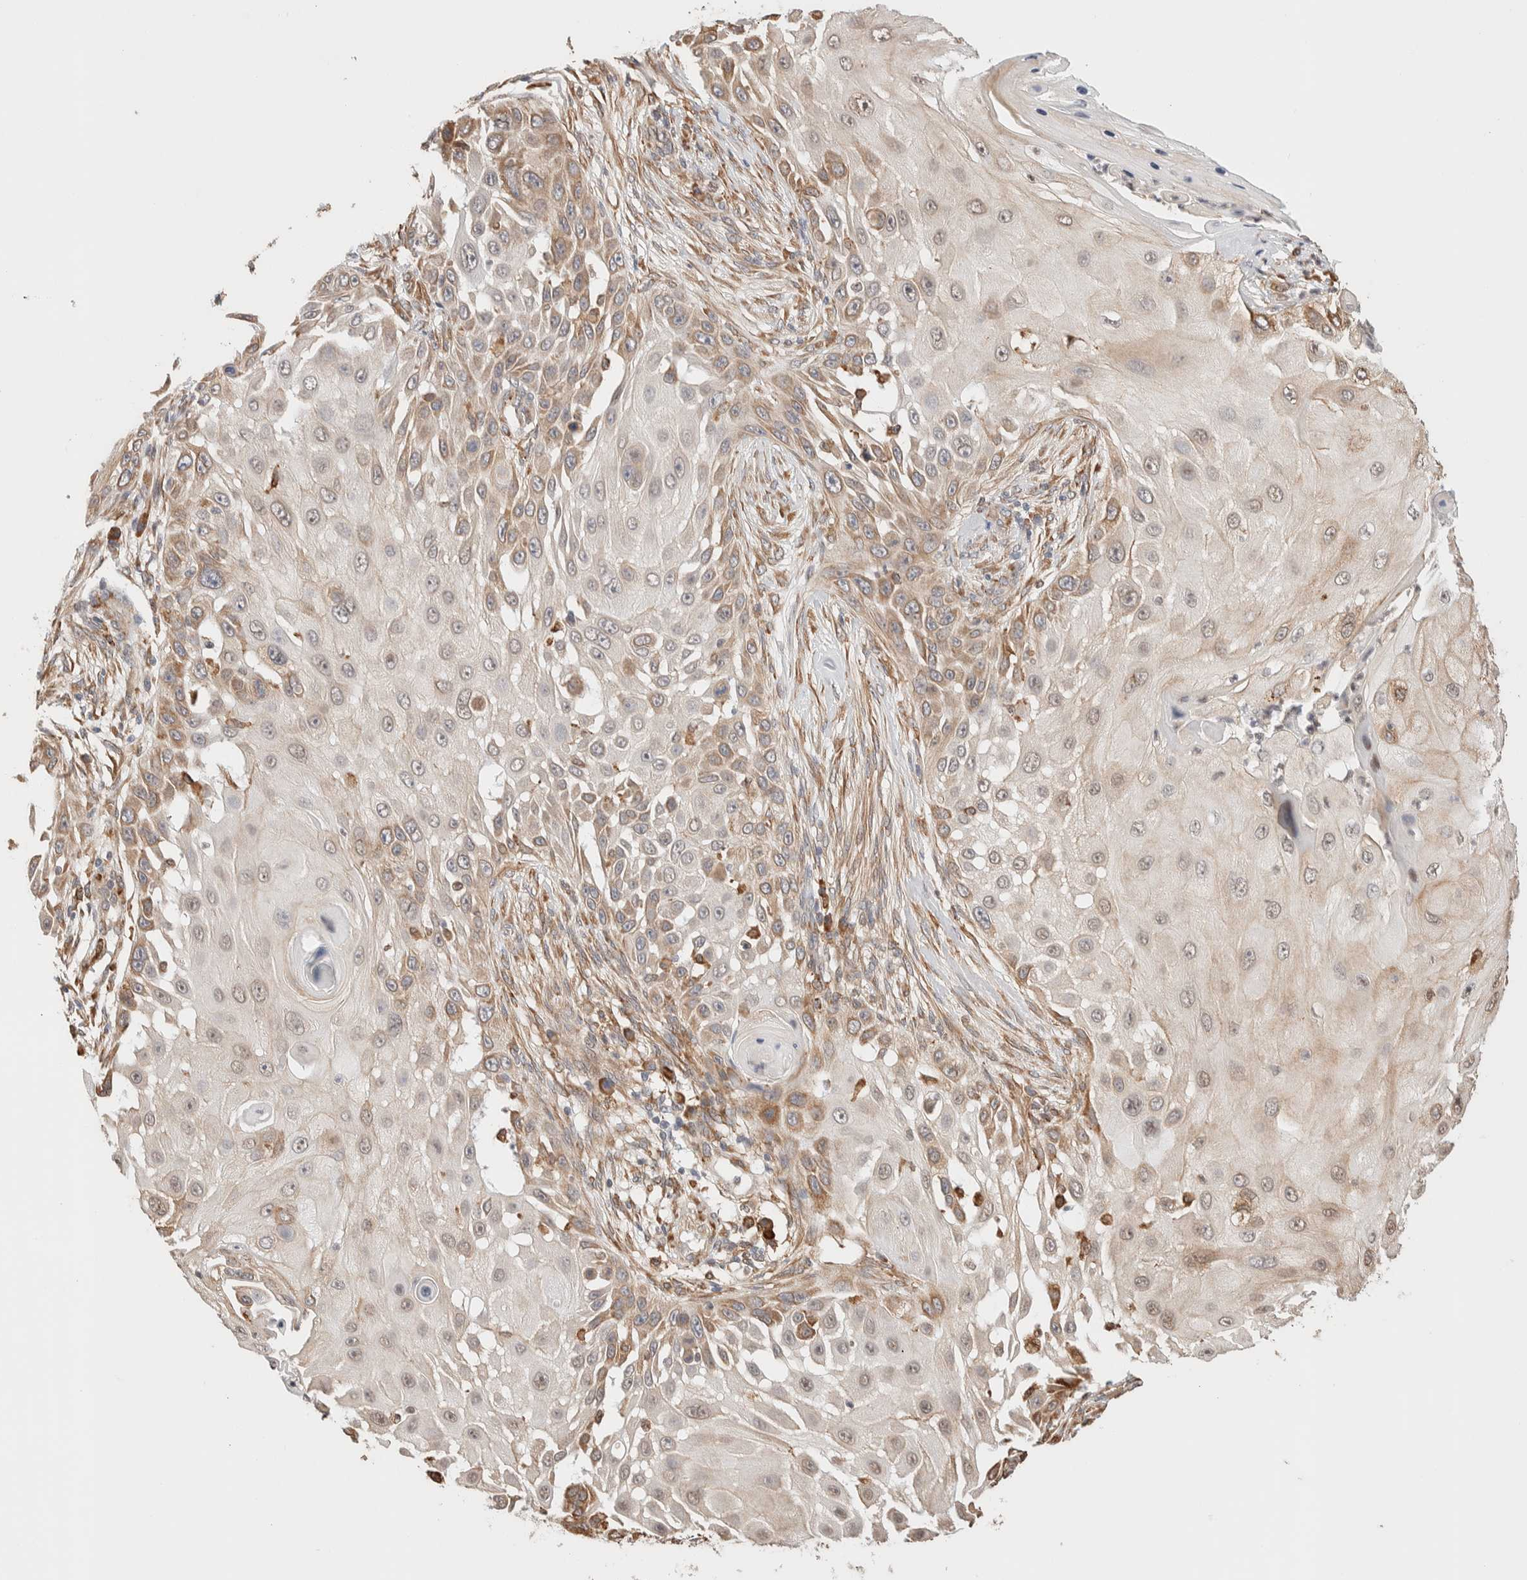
{"staining": {"intensity": "moderate", "quantity": ">75%", "location": "cytoplasmic/membranous,nuclear"}, "tissue": "skin cancer", "cell_type": "Tumor cells", "image_type": "cancer", "snomed": [{"axis": "morphology", "description": "Squamous cell carcinoma, NOS"}, {"axis": "topography", "description": "Skin"}], "caption": "An IHC photomicrograph of tumor tissue is shown. Protein staining in brown shows moderate cytoplasmic/membranous and nuclear positivity in squamous cell carcinoma (skin) within tumor cells.", "gene": "INTS1", "patient": {"sex": "female", "age": 44}}